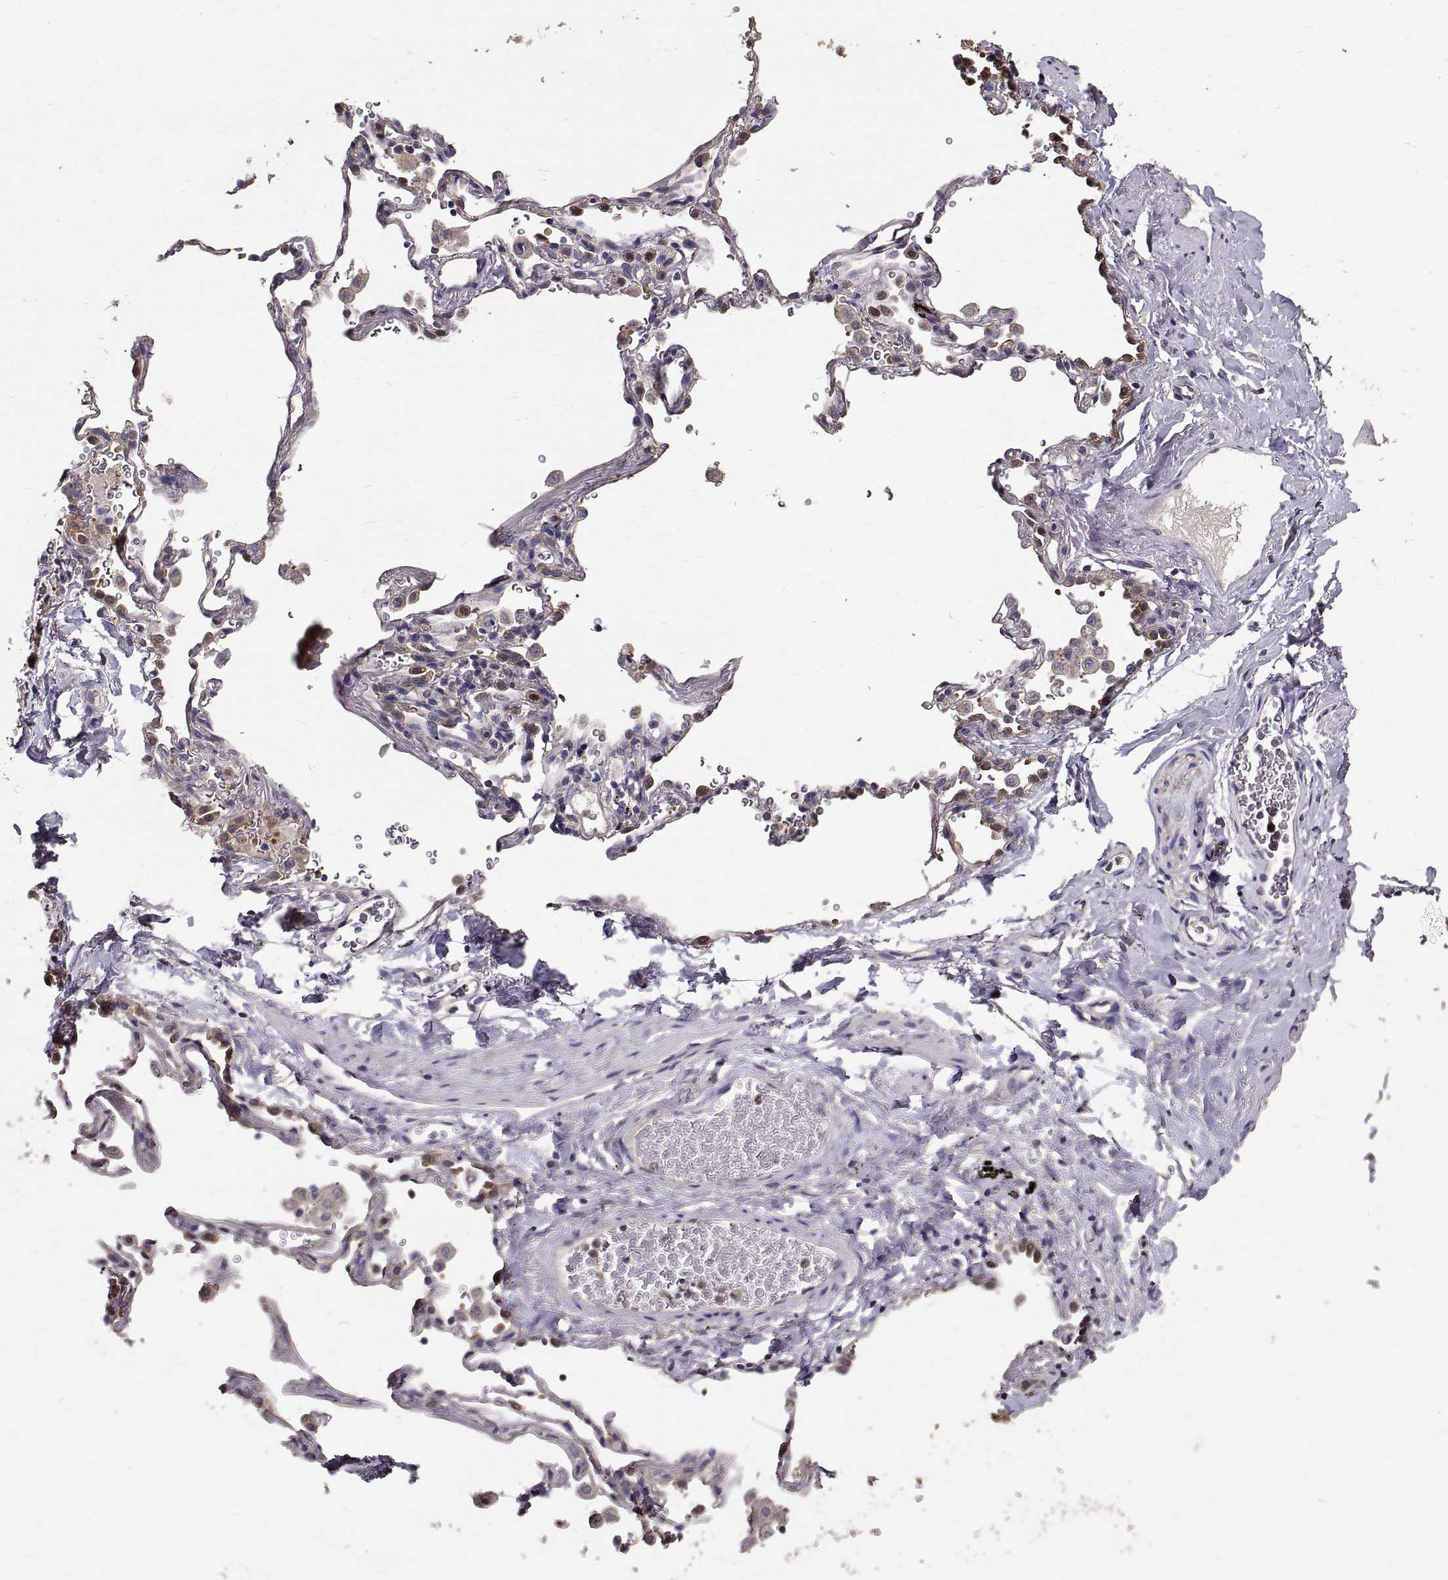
{"staining": {"intensity": "negative", "quantity": "none", "location": "none"}, "tissue": "soft tissue", "cell_type": "Fibroblasts", "image_type": "normal", "snomed": [{"axis": "morphology", "description": "Normal tissue, NOS"}, {"axis": "morphology", "description": "Adenocarcinoma, NOS"}, {"axis": "topography", "description": "Cartilage tissue"}, {"axis": "topography", "description": "Lung"}], "caption": "Immunohistochemistry image of benign soft tissue stained for a protein (brown), which displays no staining in fibroblasts. (DAB IHC visualized using brightfield microscopy, high magnification).", "gene": "PEA15", "patient": {"sex": "male", "age": 59}}